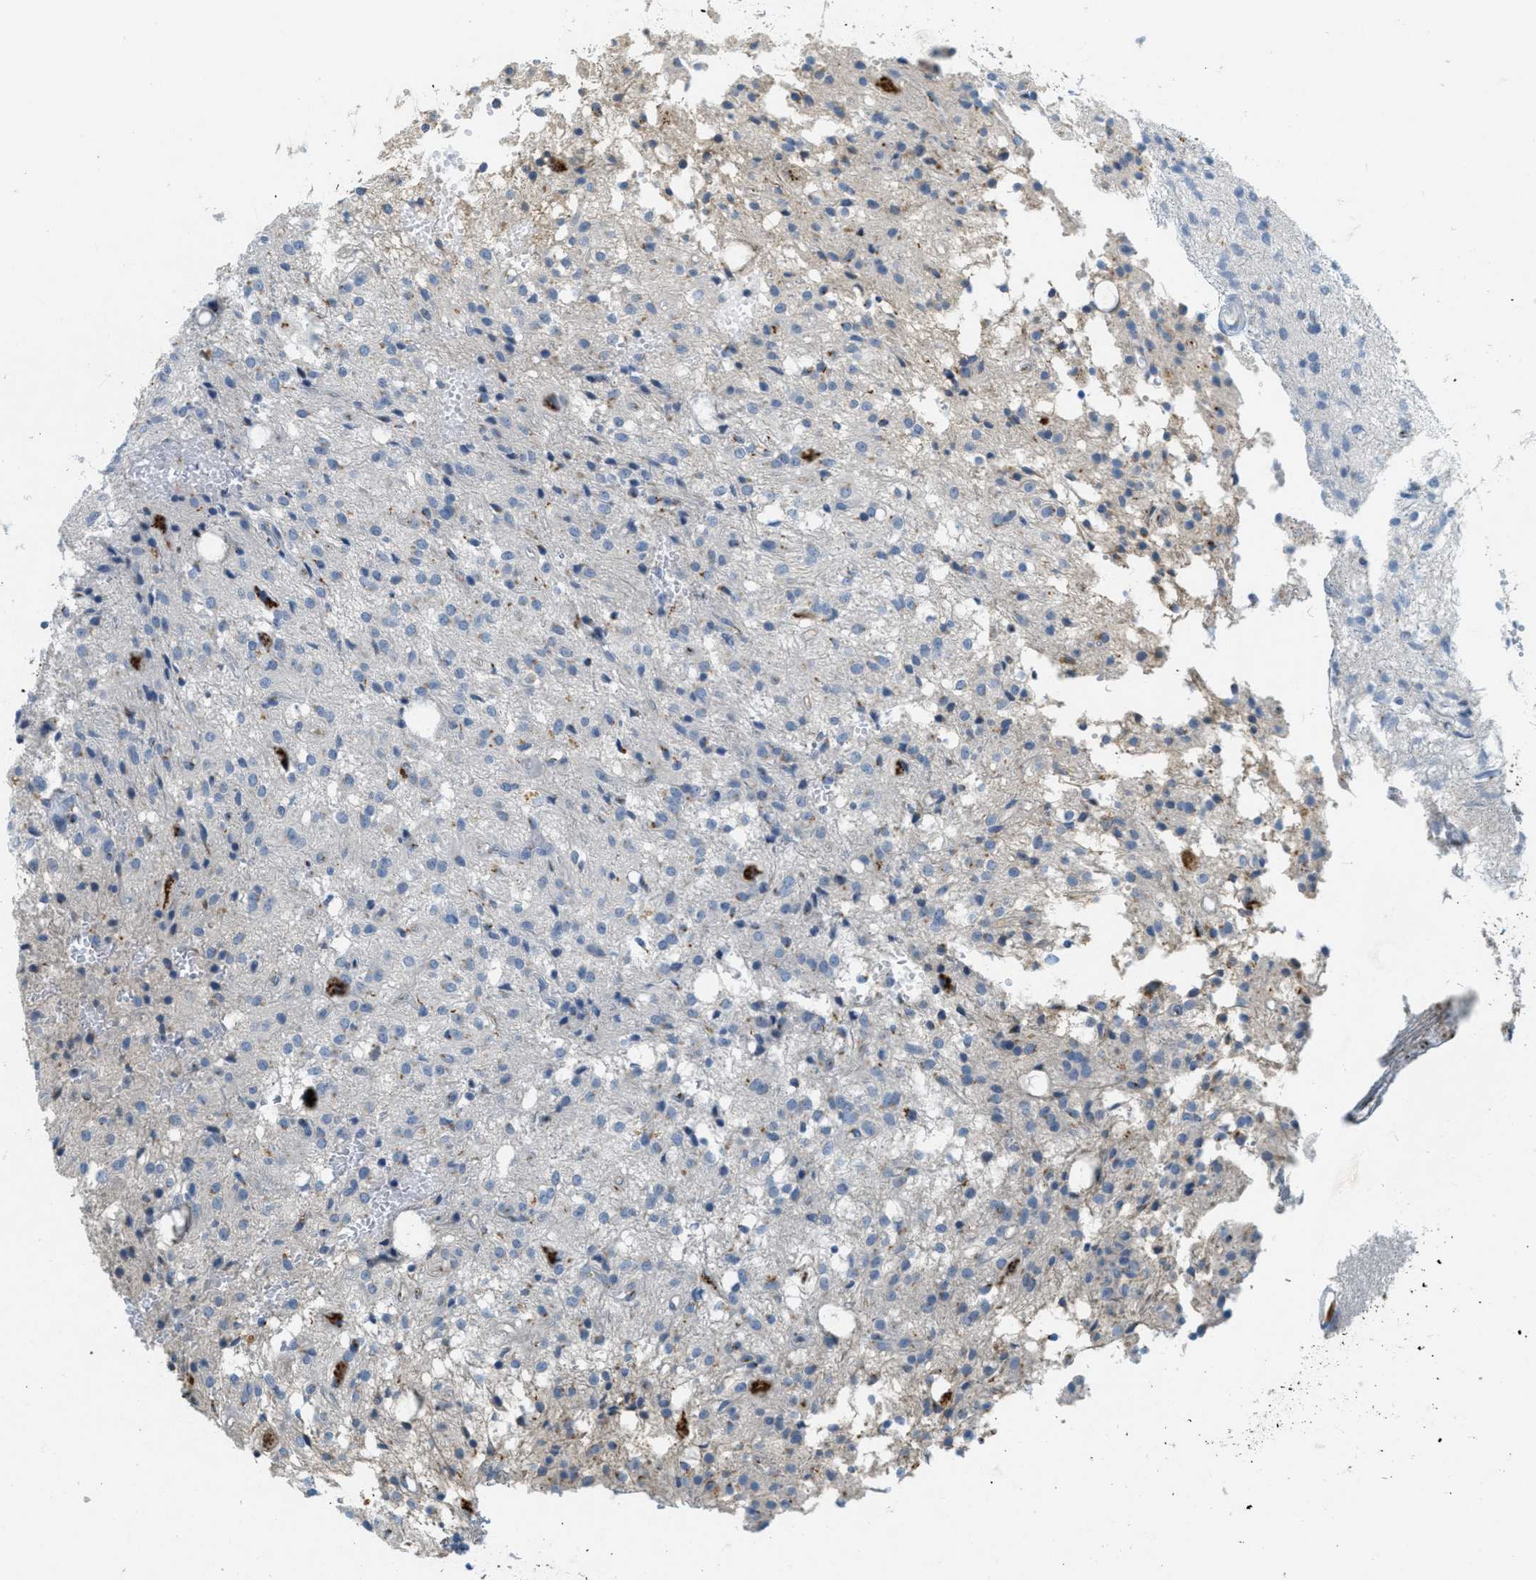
{"staining": {"intensity": "negative", "quantity": "none", "location": "none"}, "tissue": "glioma", "cell_type": "Tumor cells", "image_type": "cancer", "snomed": [{"axis": "morphology", "description": "Glioma, malignant, High grade"}, {"axis": "topography", "description": "Brain"}], "caption": "A histopathology image of high-grade glioma (malignant) stained for a protein displays no brown staining in tumor cells.", "gene": "ENTPD4", "patient": {"sex": "female", "age": 59}}